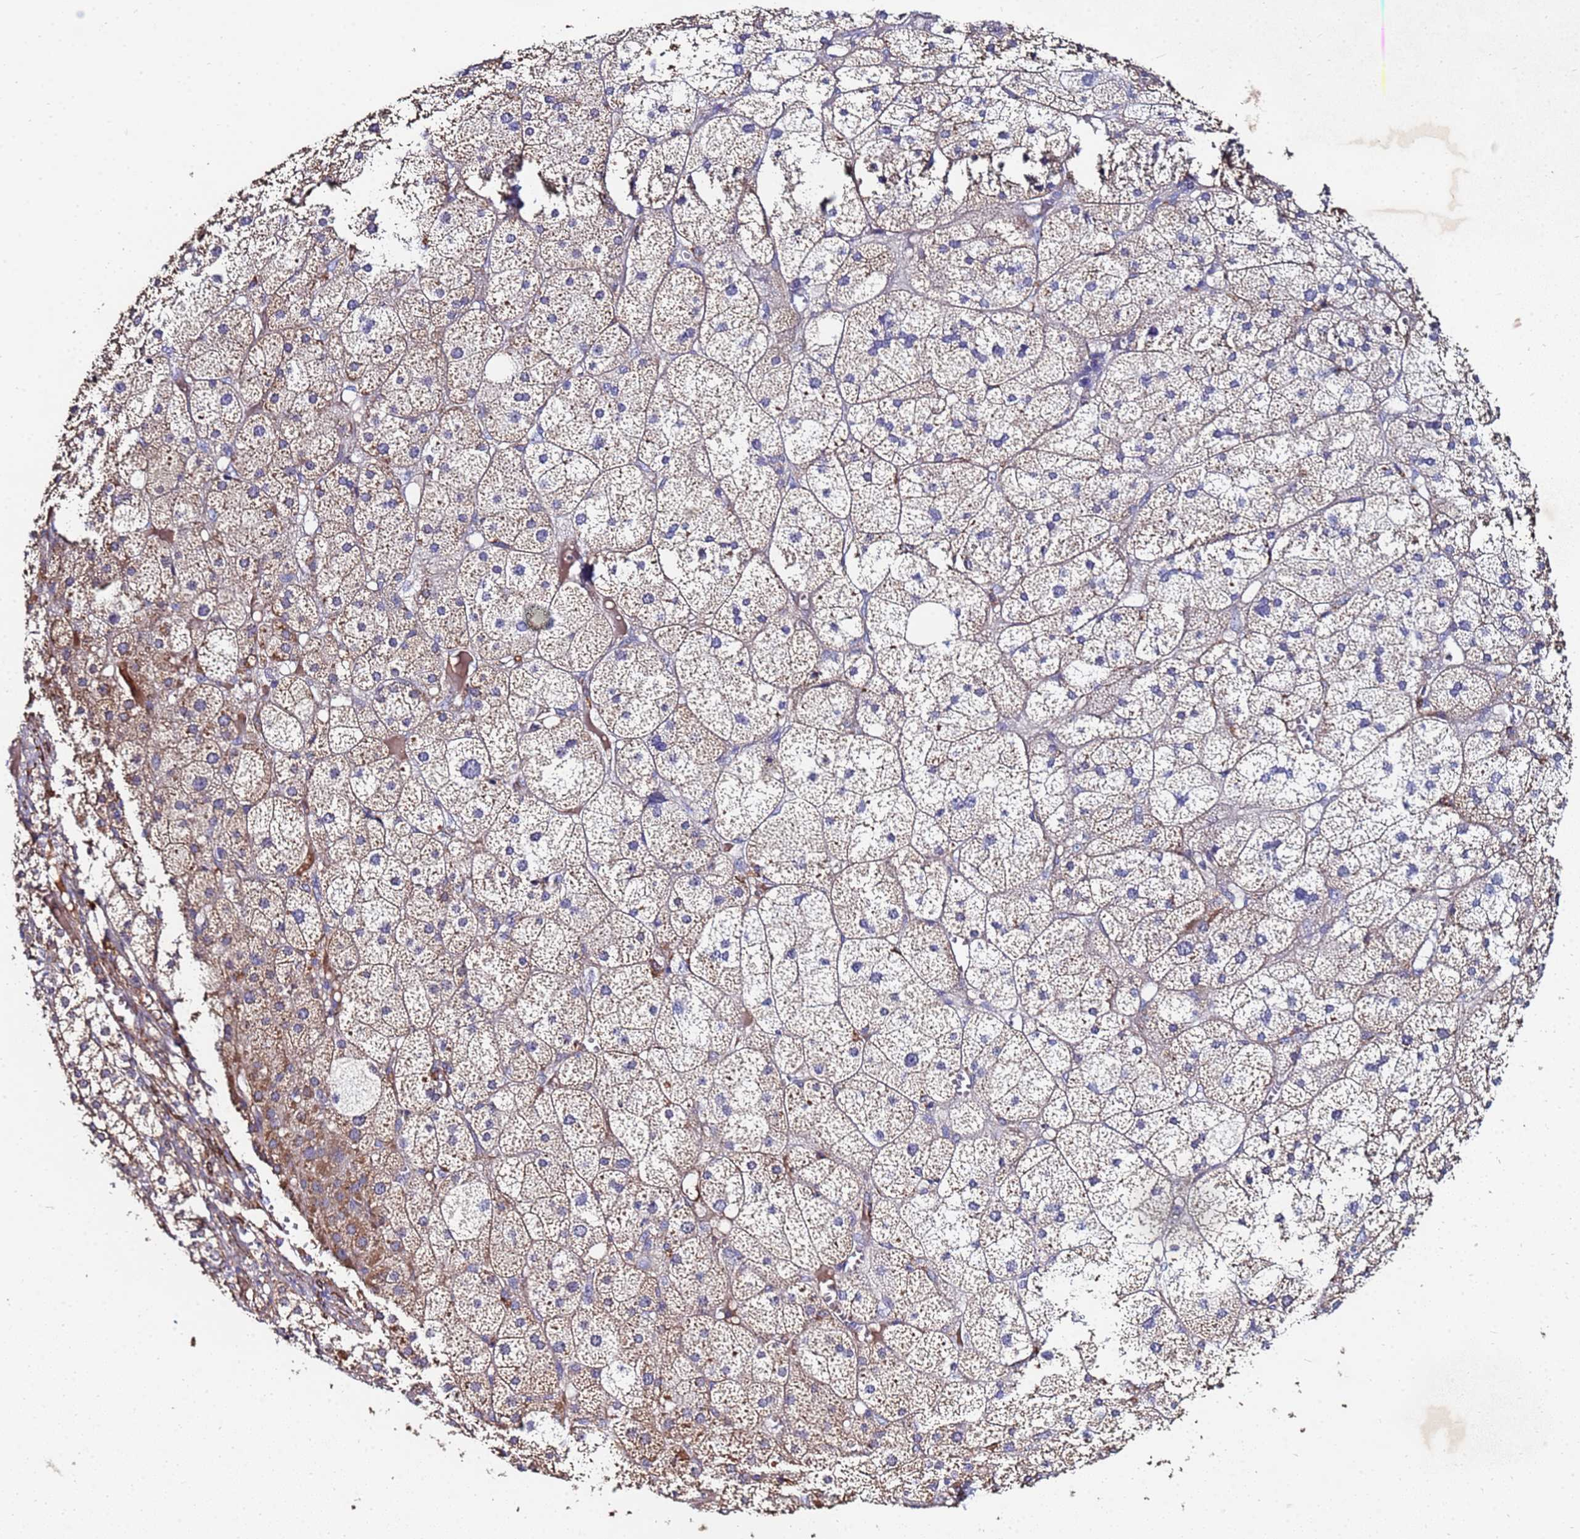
{"staining": {"intensity": "moderate", "quantity": "<25%", "location": "cytoplasmic/membranous"}, "tissue": "adrenal gland", "cell_type": "Glandular cells", "image_type": "normal", "snomed": [{"axis": "morphology", "description": "Normal tissue, NOS"}, {"axis": "topography", "description": "Adrenal gland"}], "caption": "The micrograph reveals staining of benign adrenal gland, revealing moderate cytoplasmic/membranous protein staining (brown color) within glandular cells. (brown staining indicates protein expression, while blue staining denotes nuclei).", "gene": "C5orf34", "patient": {"sex": "female", "age": 61}}